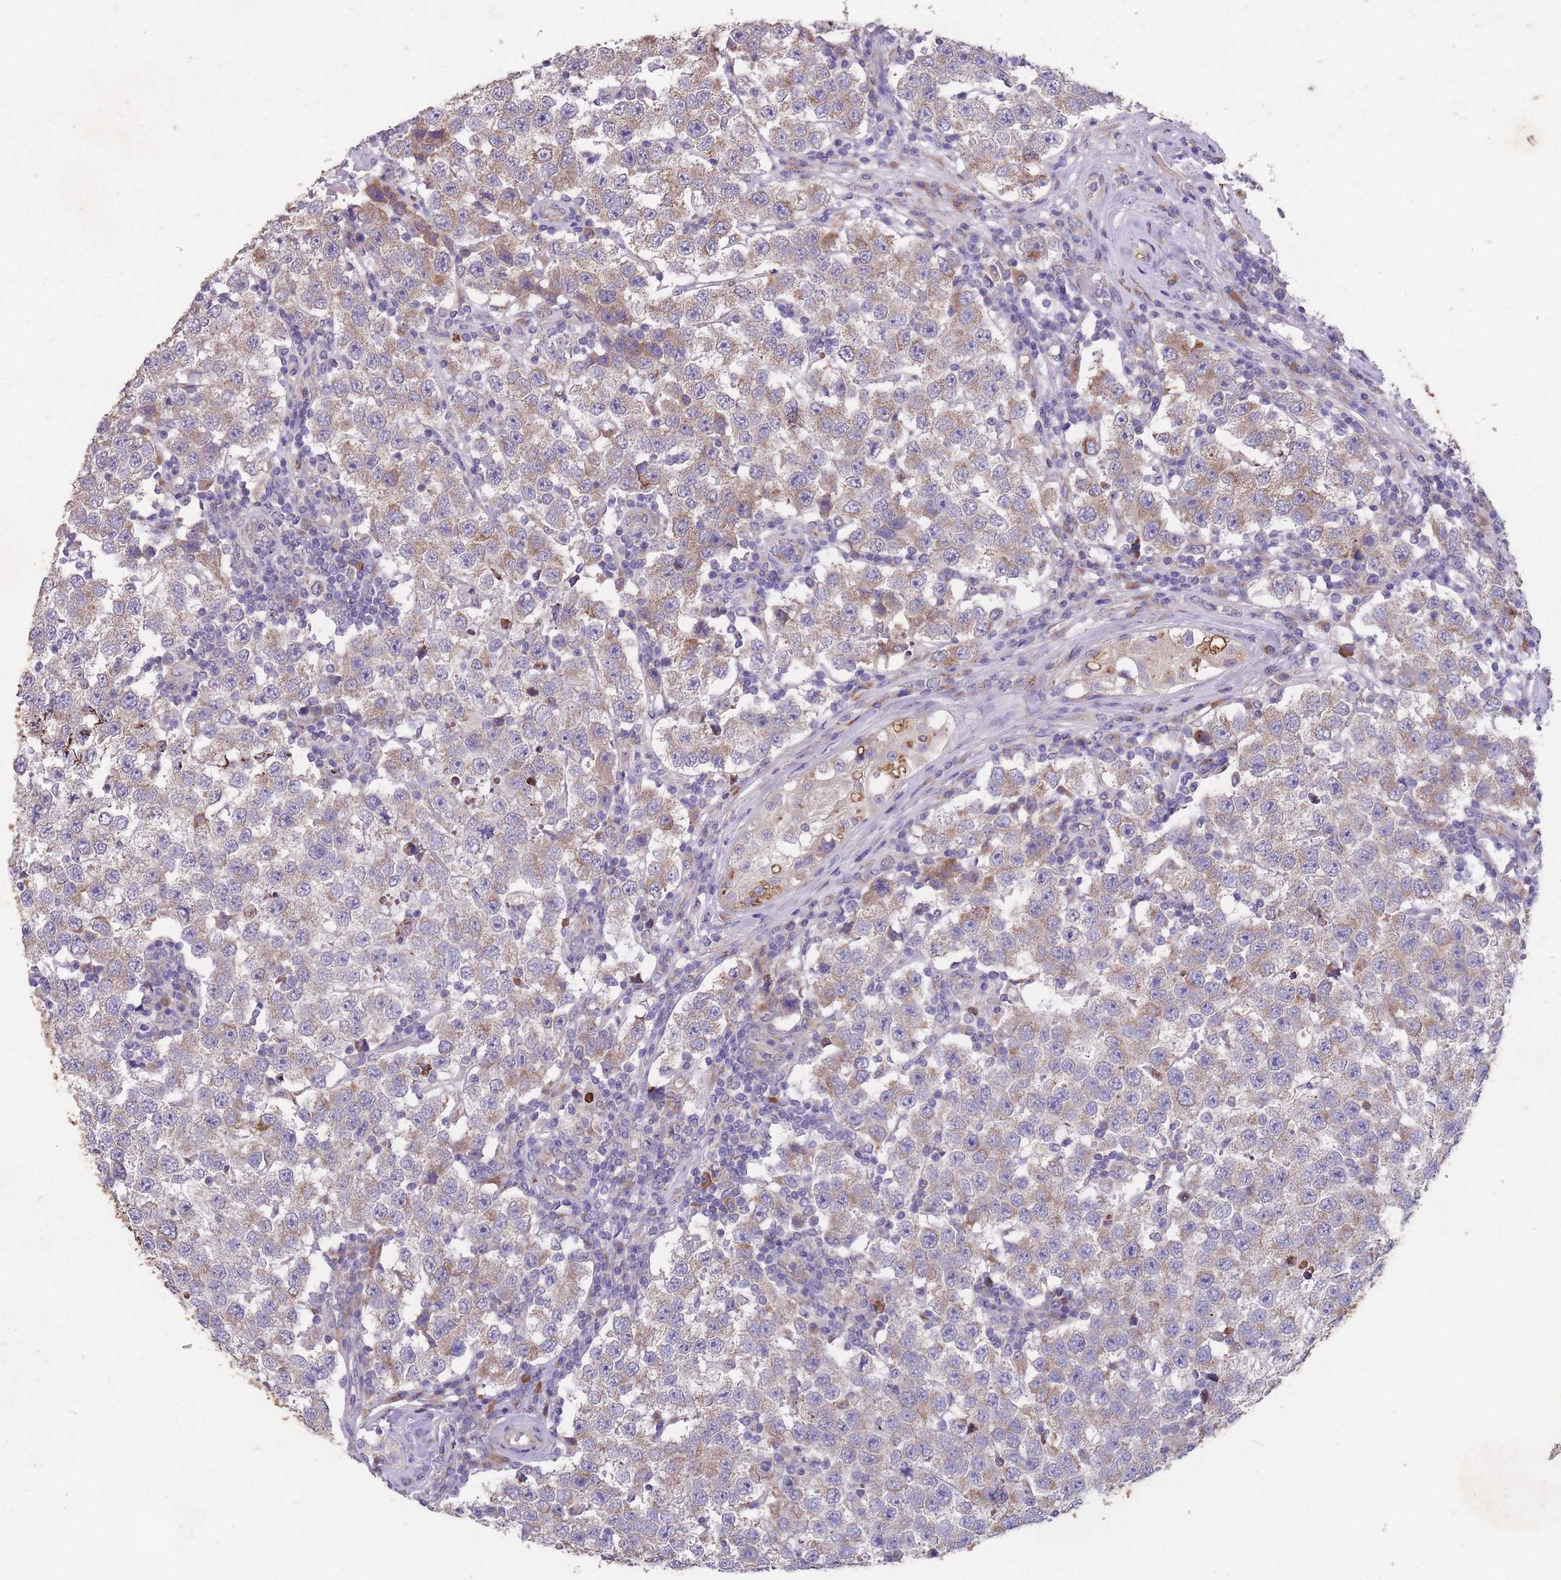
{"staining": {"intensity": "moderate", "quantity": ">75%", "location": "cytoplasmic/membranous"}, "tissue": "testis cancer", "cell_type": "Tumor cells", "image_type": "cancer", "snomed": [{"axis": "morphology", "description": "Seminoma, NOS"}, {"axis": "topography", "description": "Testis"}], "caption": "A histopathology image showing moderate cytoplasmic/membranous staining in about >75% of tumor cells in testis cancer, as visualized by brown immunohistochemical staining.", "gene": "STIM2", "patient": {"sex": "male", "age": 34}}